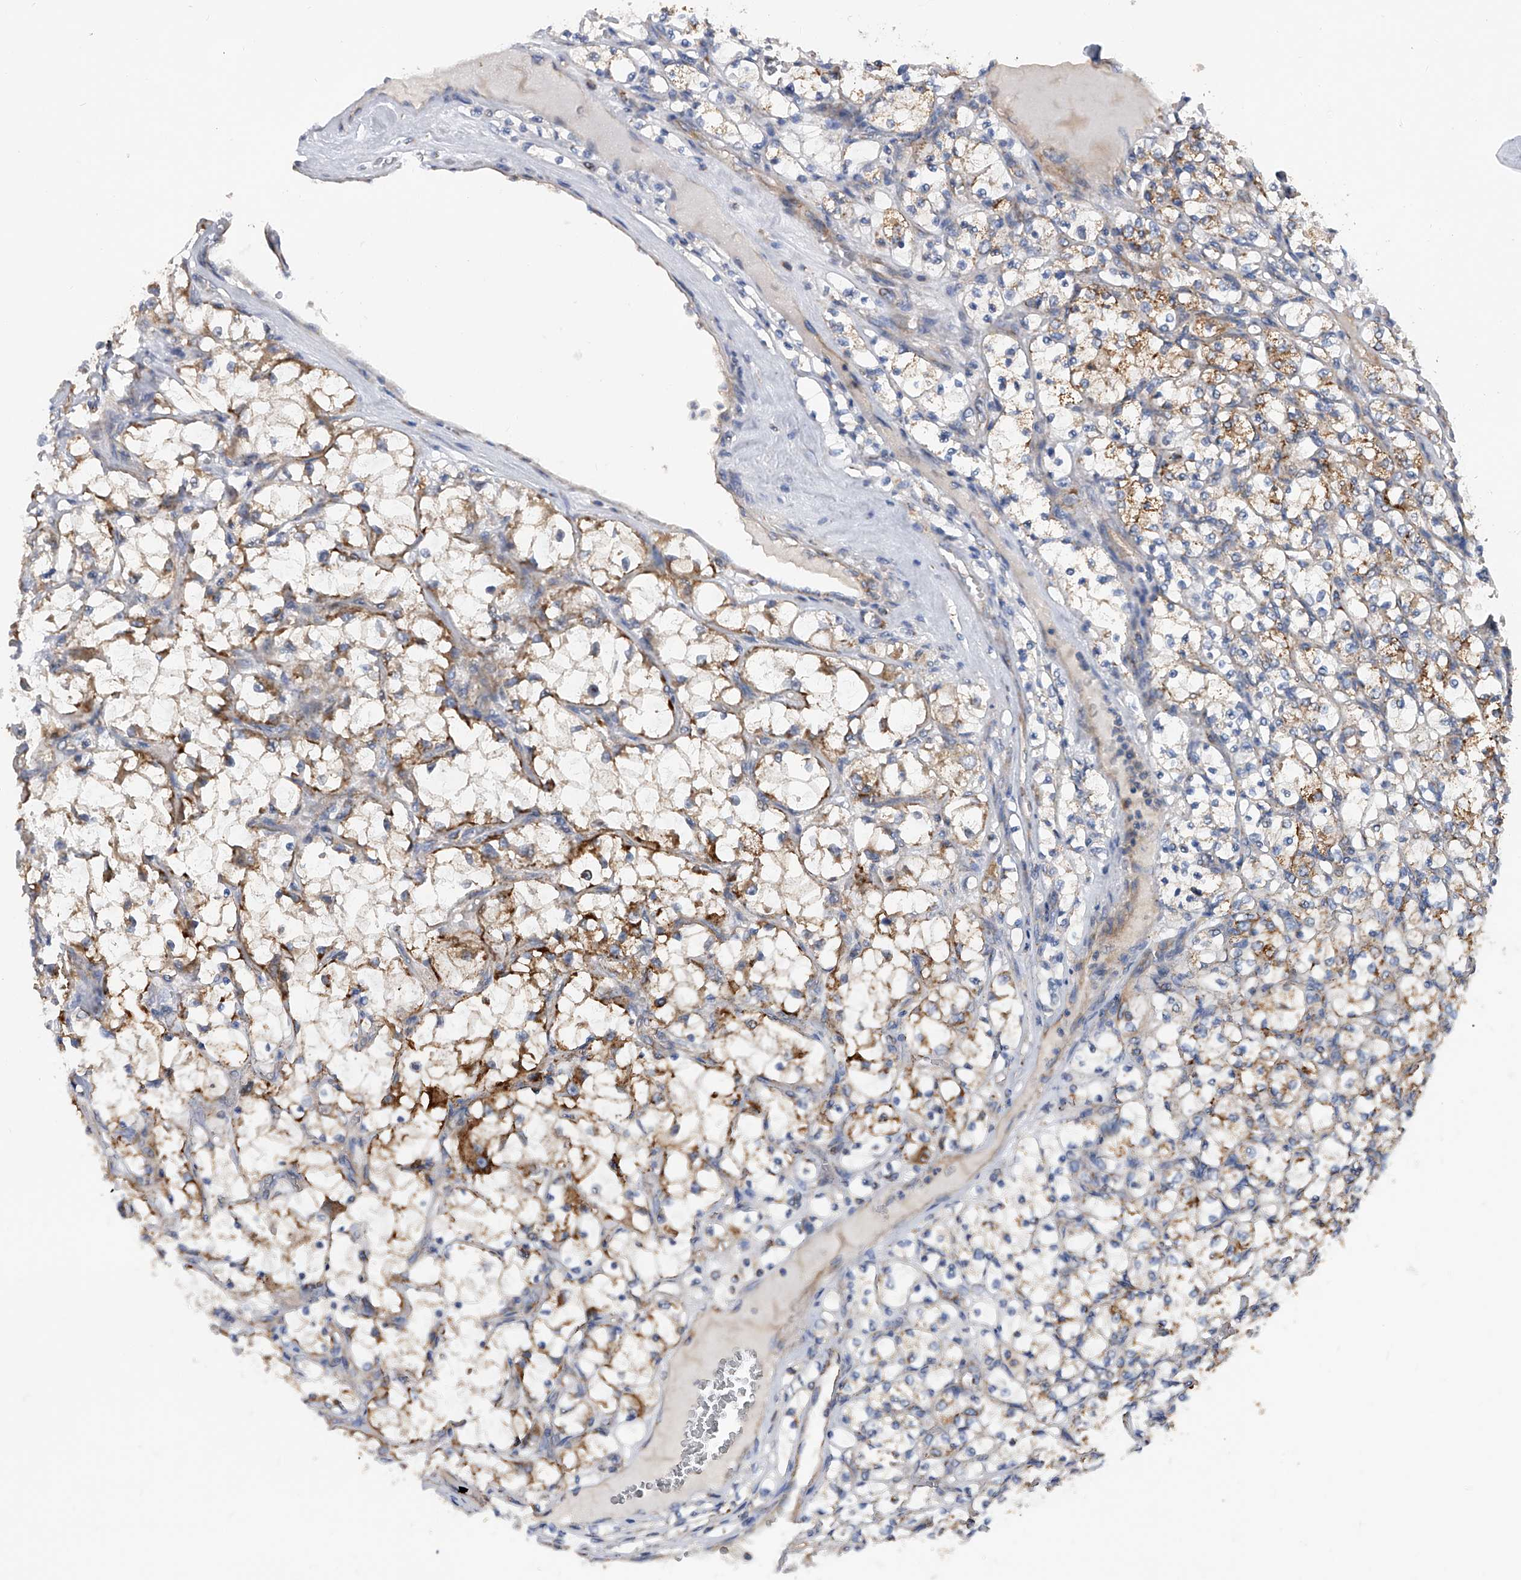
{"staining": {"intensity": "moderate", "quantity": "25%-75%", "location": "cytoplasmic/membranous"}, "tissue": "renal cancer", "cell_type": "Tumor cells", "image_type": "cancer", "snomed": [{"axis": "morphology", "description": "Adenocarcinoma, NOS"}, {"axis": "topography", "description": "Kidney"}], "caption": "Adenocarcinoma (renal) was stained to show a protein in brown. There is medium levels of moderate cytoplasmic/membranous positivity in approximately 25%-75% of tumor cells.", "gene": "PDSS2", "patient": {"sex": "female", "age": 69}}